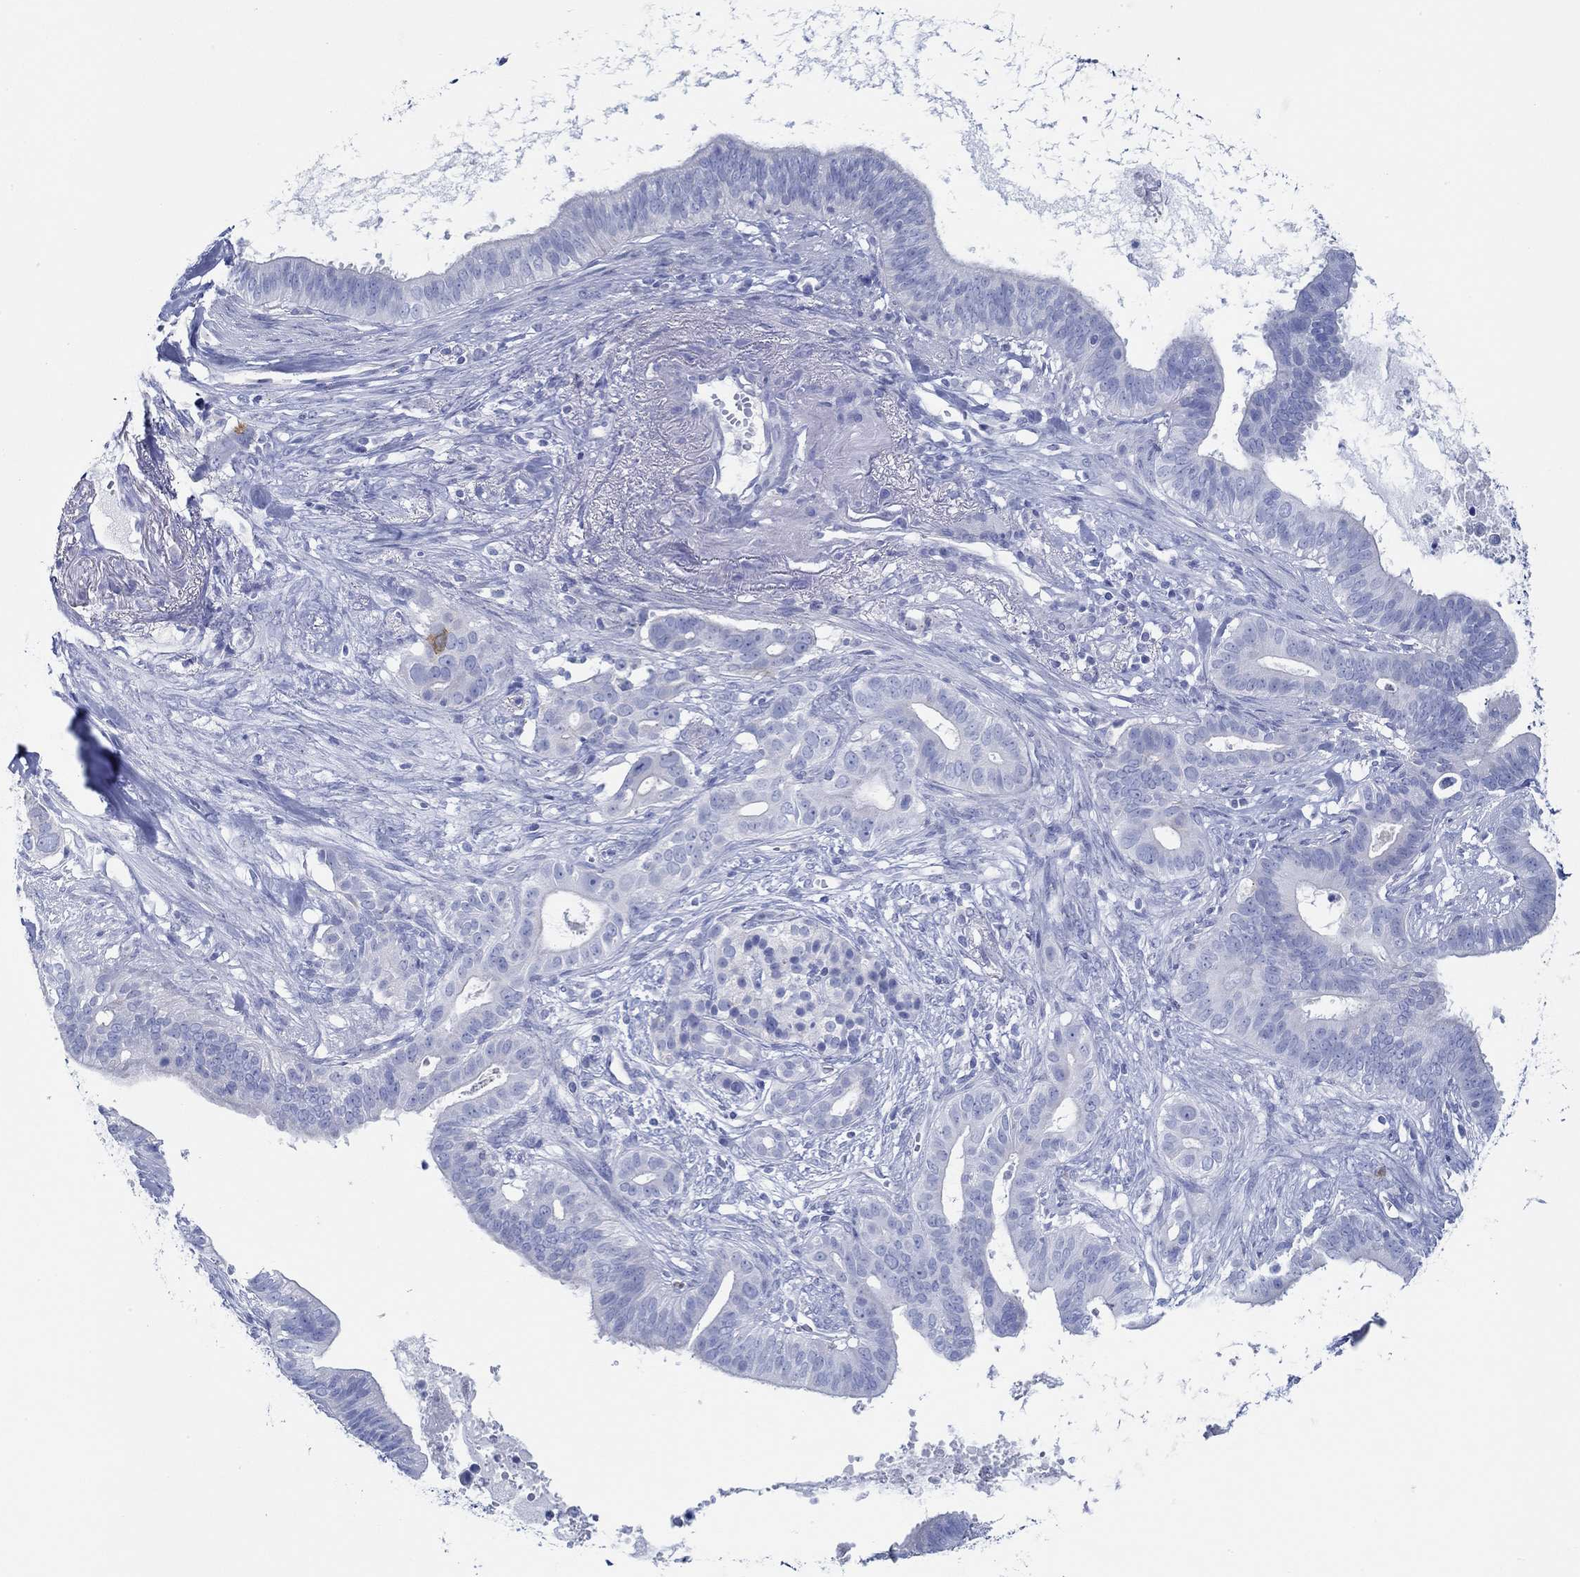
{"staining": {"intensity": "moderate", "quantity": "<25%", "location": "cytoplasmic/membranous"}, "tissue": "pancreatic cancer", "cell_type": "Tumor cells", "image_type": "cancer", "snomed": [{"axis": "morphology", "description": "Adenocarcinoma, NOS"}, {"axis": "topography", "description": "Pancreas"}], "caption": "A brown stain shows moderate cytoplasmic/membranous staining of a protein in human adenocarcinoma (pancreatic) tumor cells.", "gene": "IGFBP6", "patient": {"sex": "male", "age": 61}}